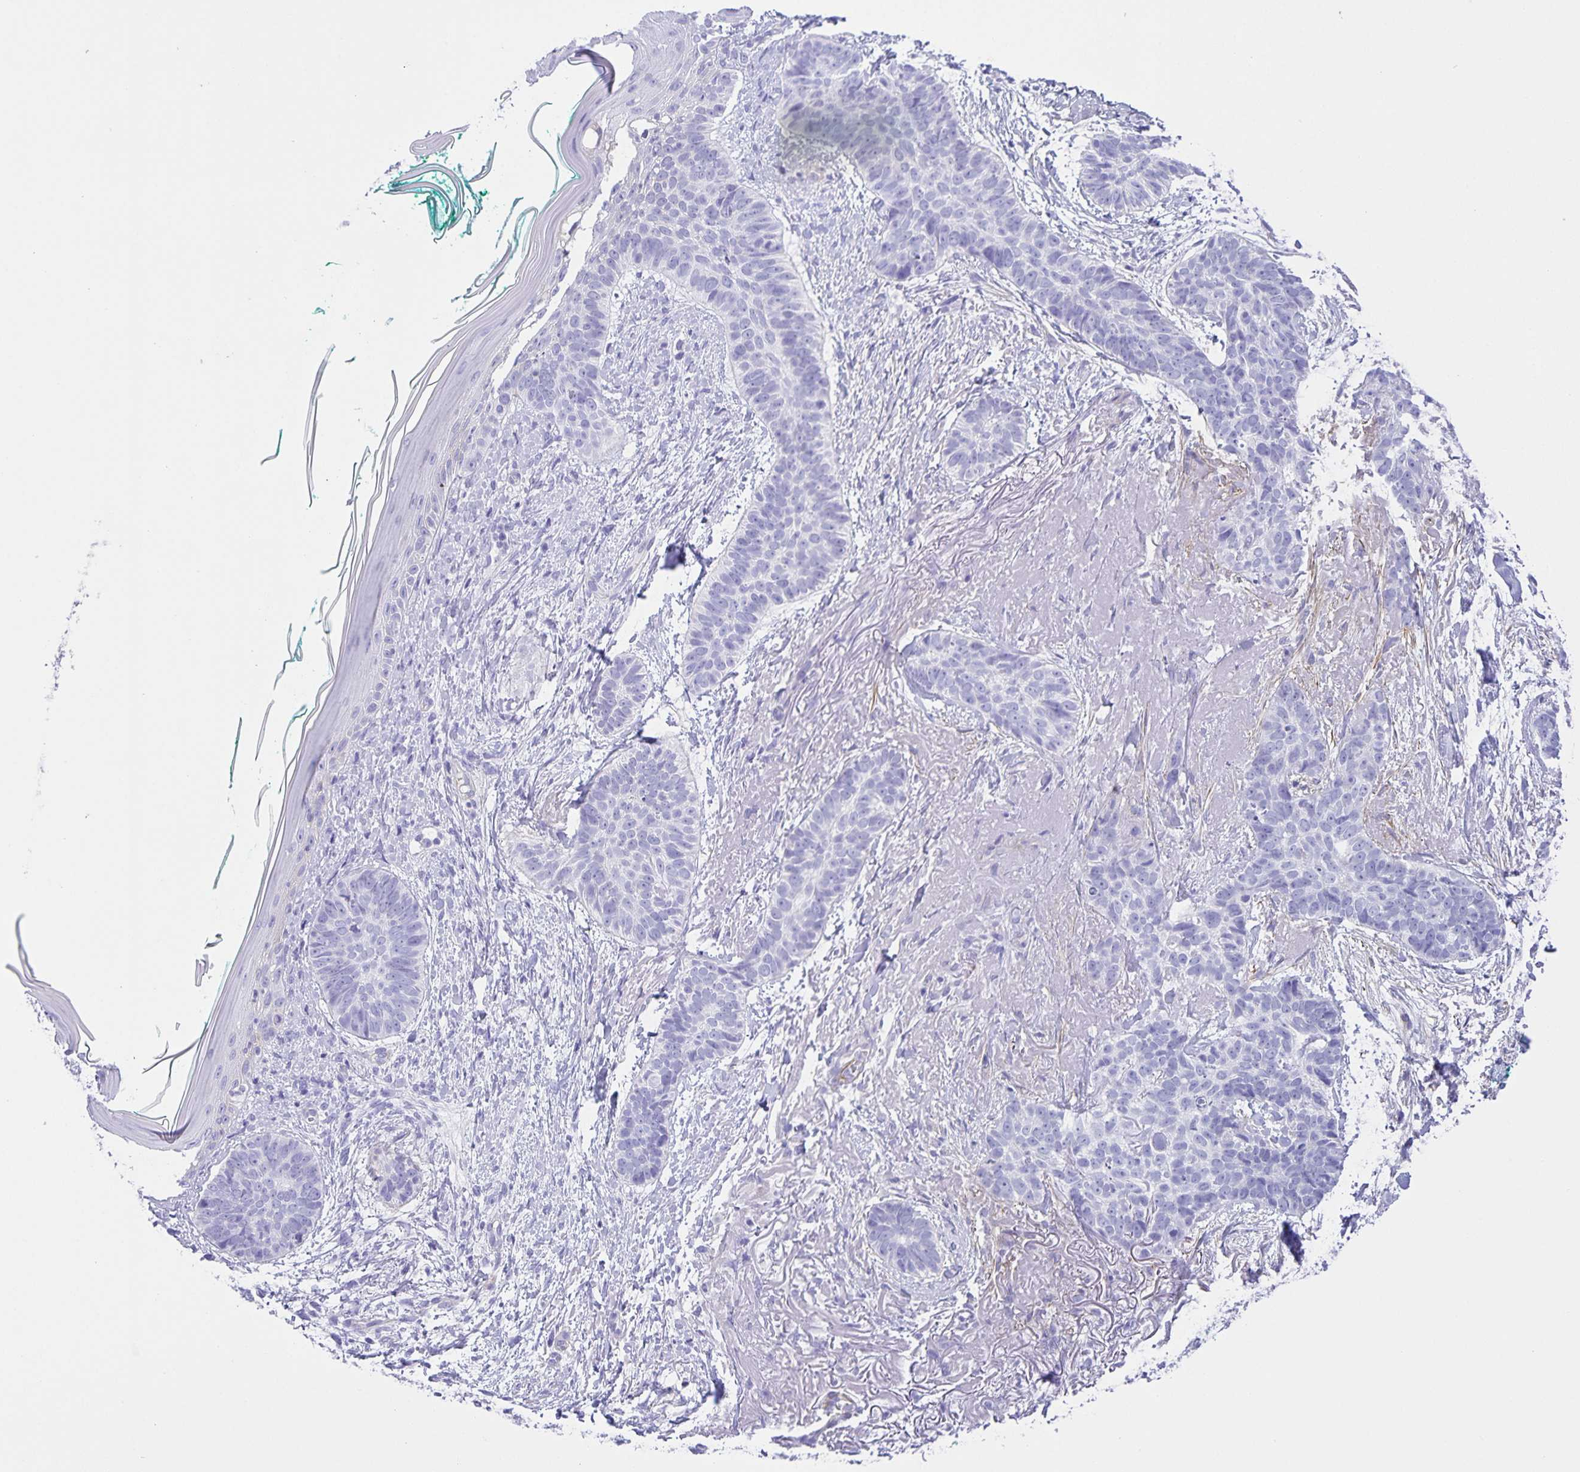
{"staining": {"intensity": "negative", "quantity": "none", "location": "none"}, "tissue": "skin cancer", "cell_type": "Tumor cells", "image_type": "cancer", "snomed": [{"axis": "morphology", "description": "Basal cell carcinoma"}, {"axis": "topography", "description": "Skin"}, {"axis": "topography", "description": "Skin of face"}, {"axis": "topography", "description": "Skin of nose"}], "caption": "A high-resolution micrograph shows IHC staining of skin cancer (basal cell carcinoma), which exhibits no significant expression in tumor cells.", "gene": "UBQLN3", "patient": {"sex": "female", "age": 86}}